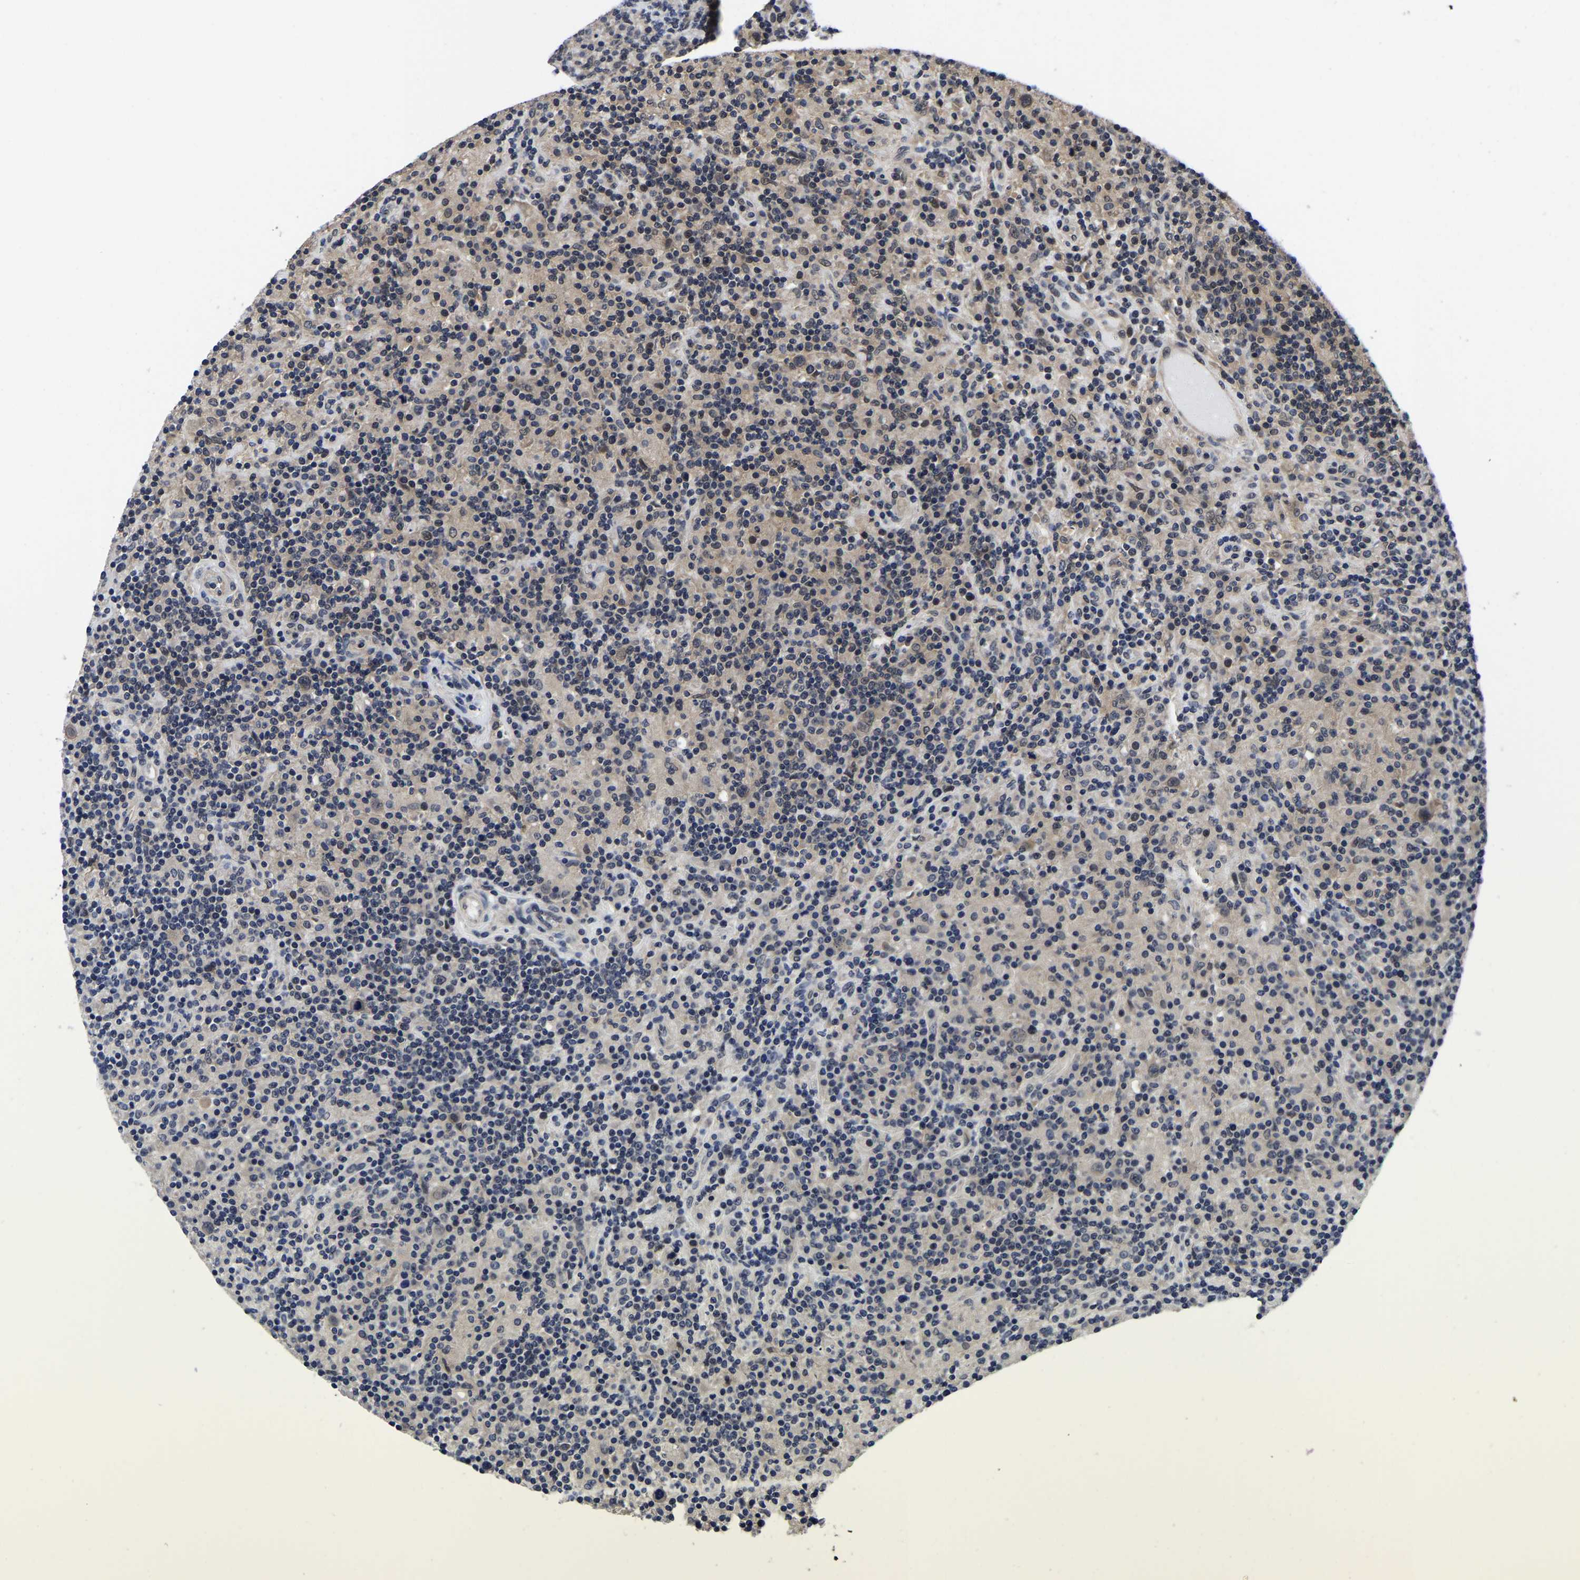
{"staining": {"intensity": "weak", "quantity": "<25%", "location": "cytoplasmic/membranous,nuclear"}, "tissue": "lymphoma", "cell_type": "Tumor cells", "image_type": "cancer", "snomed": [{"axis": "morphology", "description": "Hodgkin's disease, NOS"}, {"axis": "topography", "description": "Lymph node"}], "caption": "Immunohistochemistry (IHC) photomicrograph of lymphoma stained for a protein (brown), which reveals no expression in tumor cells.", "gene": "MCOLN2", "patient": {"sex": "male", "age": 70}}